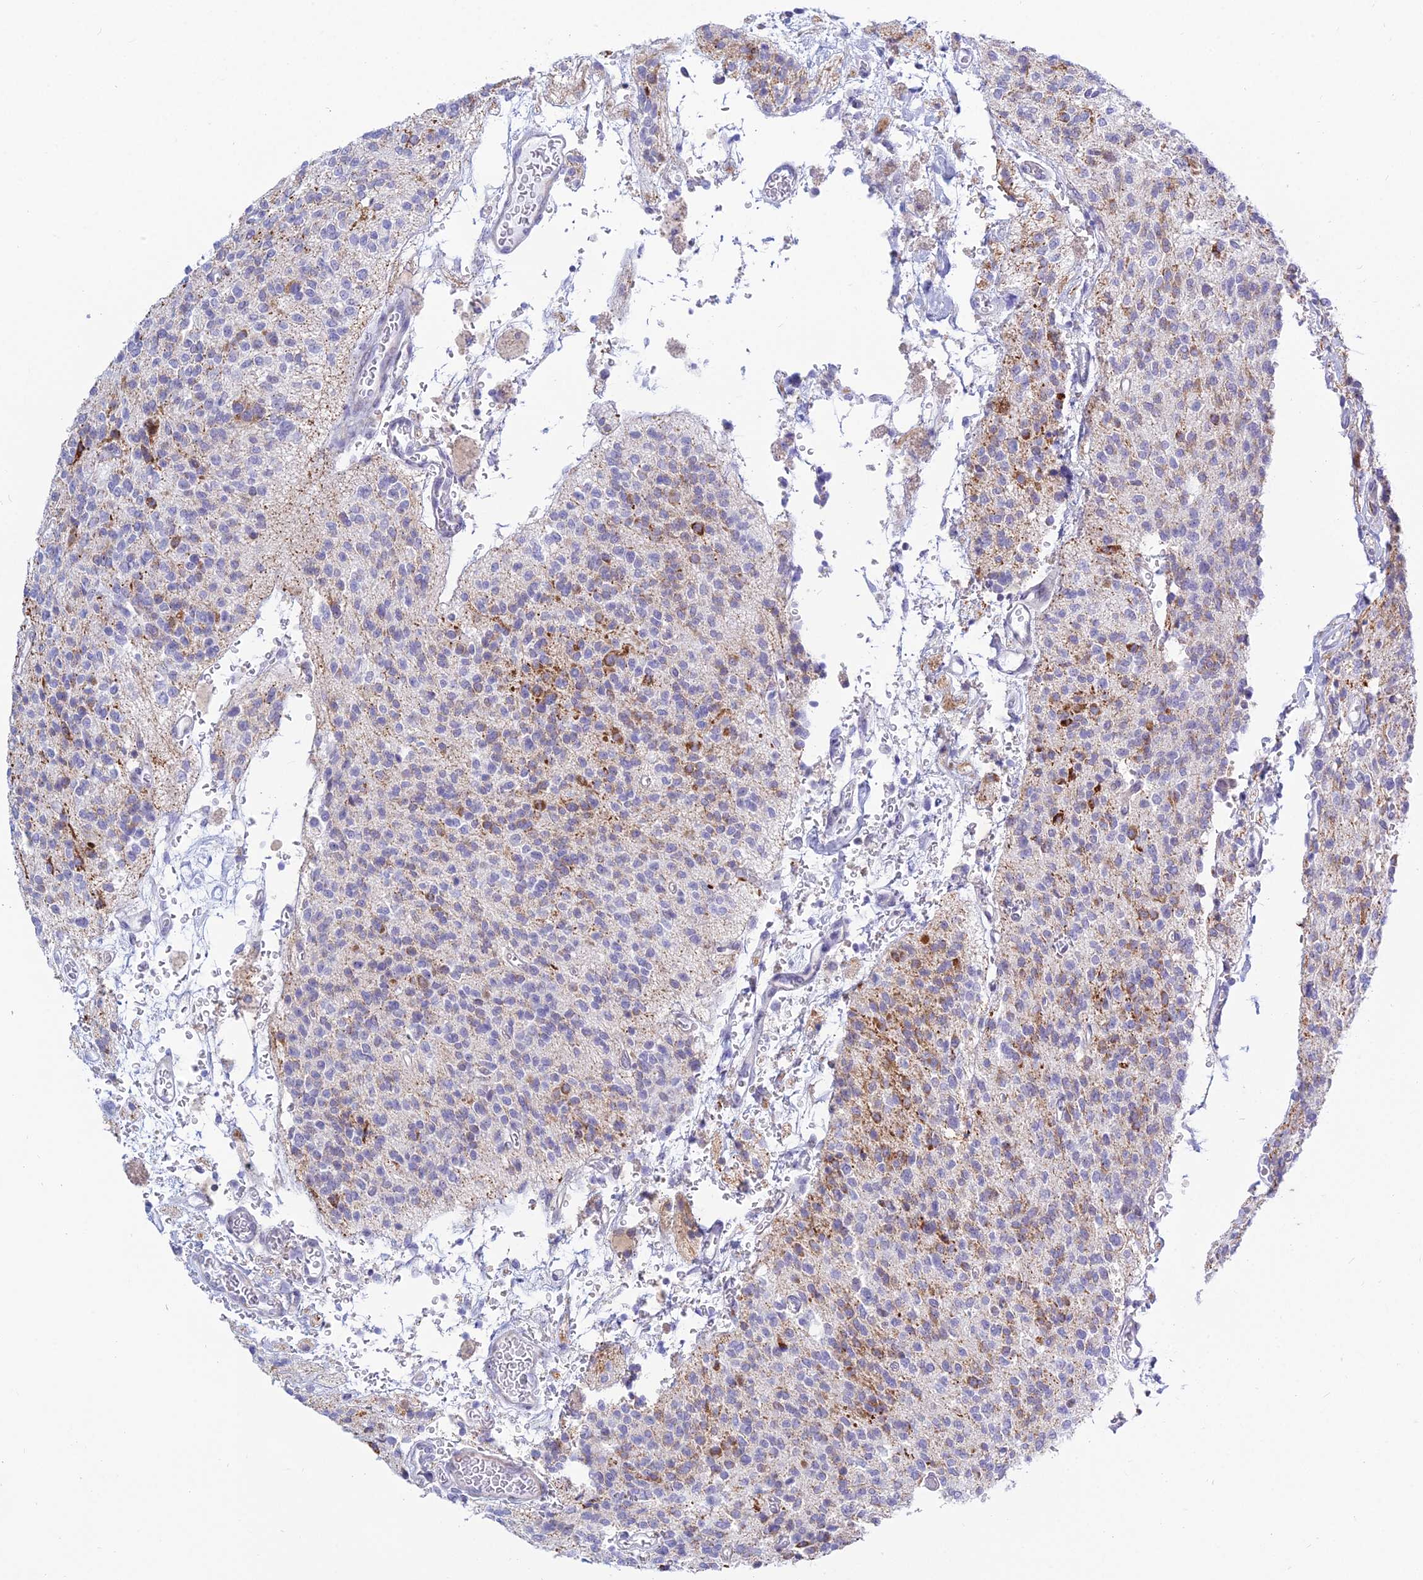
{"staining": {"intensity": "moderate", "quantity": "<25%", "location": "cytoplasmic/membranous"}, "tissue": "glioma", "cell_type": "Tumor cells", "image_type": "cancer", "snomed": [{"axis": "morphology", "description": "Glioma, malignant, High grade"}, {"axis": "topography", "description": "Brain"}], "caption": "Approximately <25% of tumor cells in human glioma exhibit moderate cytoplasmic/membranous protein expression as visualized by brown immunohistochemical staining.", "gene": "KRR1", "patient": {"sex": "male", "age": 34}}